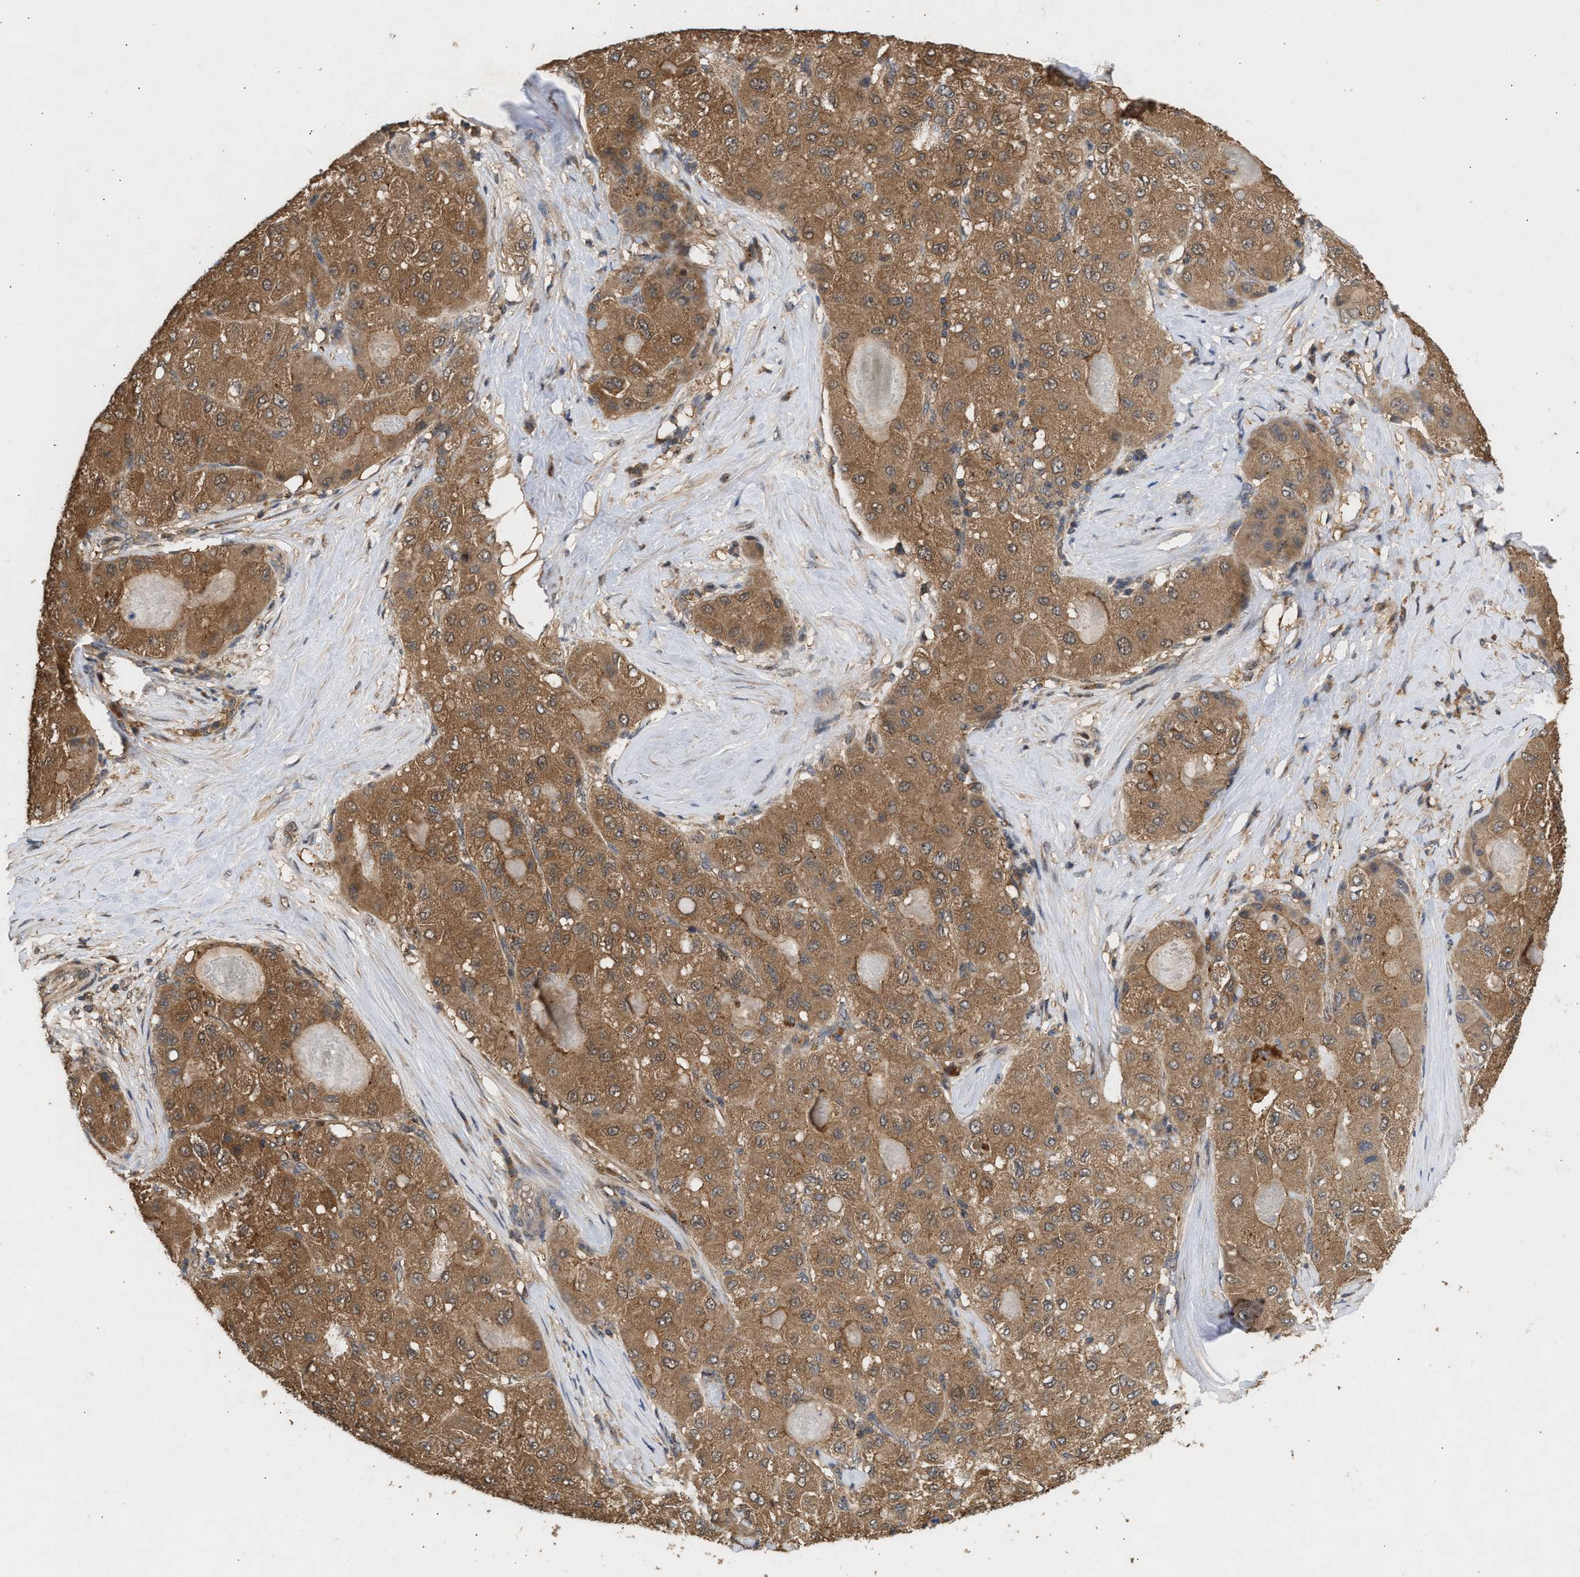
{"staining": {"intensity": "moderate", "quantity": ">75%", "location": "cytoplasmic/membranous"}, "tissue": "liver cancer", "cell_type": "Tumor cells", "image_type": "cancer", "snomed": [{"axis": "morphology", "description": "Carcinoma, Hepatocellular, NOS"}, {"axis": "topography", "description": "Liver"}], "caption": "Immunohistochemistry (IHC) (DAB (3,3'-diaminobenzidine)) staining of human hepatocellular carcinoma (liver) reveals moderate cytoplasmic/membranous protein expression in about >75% of tumor cells.", "gene": "FITM1", "patient": {"sex": "male", "age": 80}}